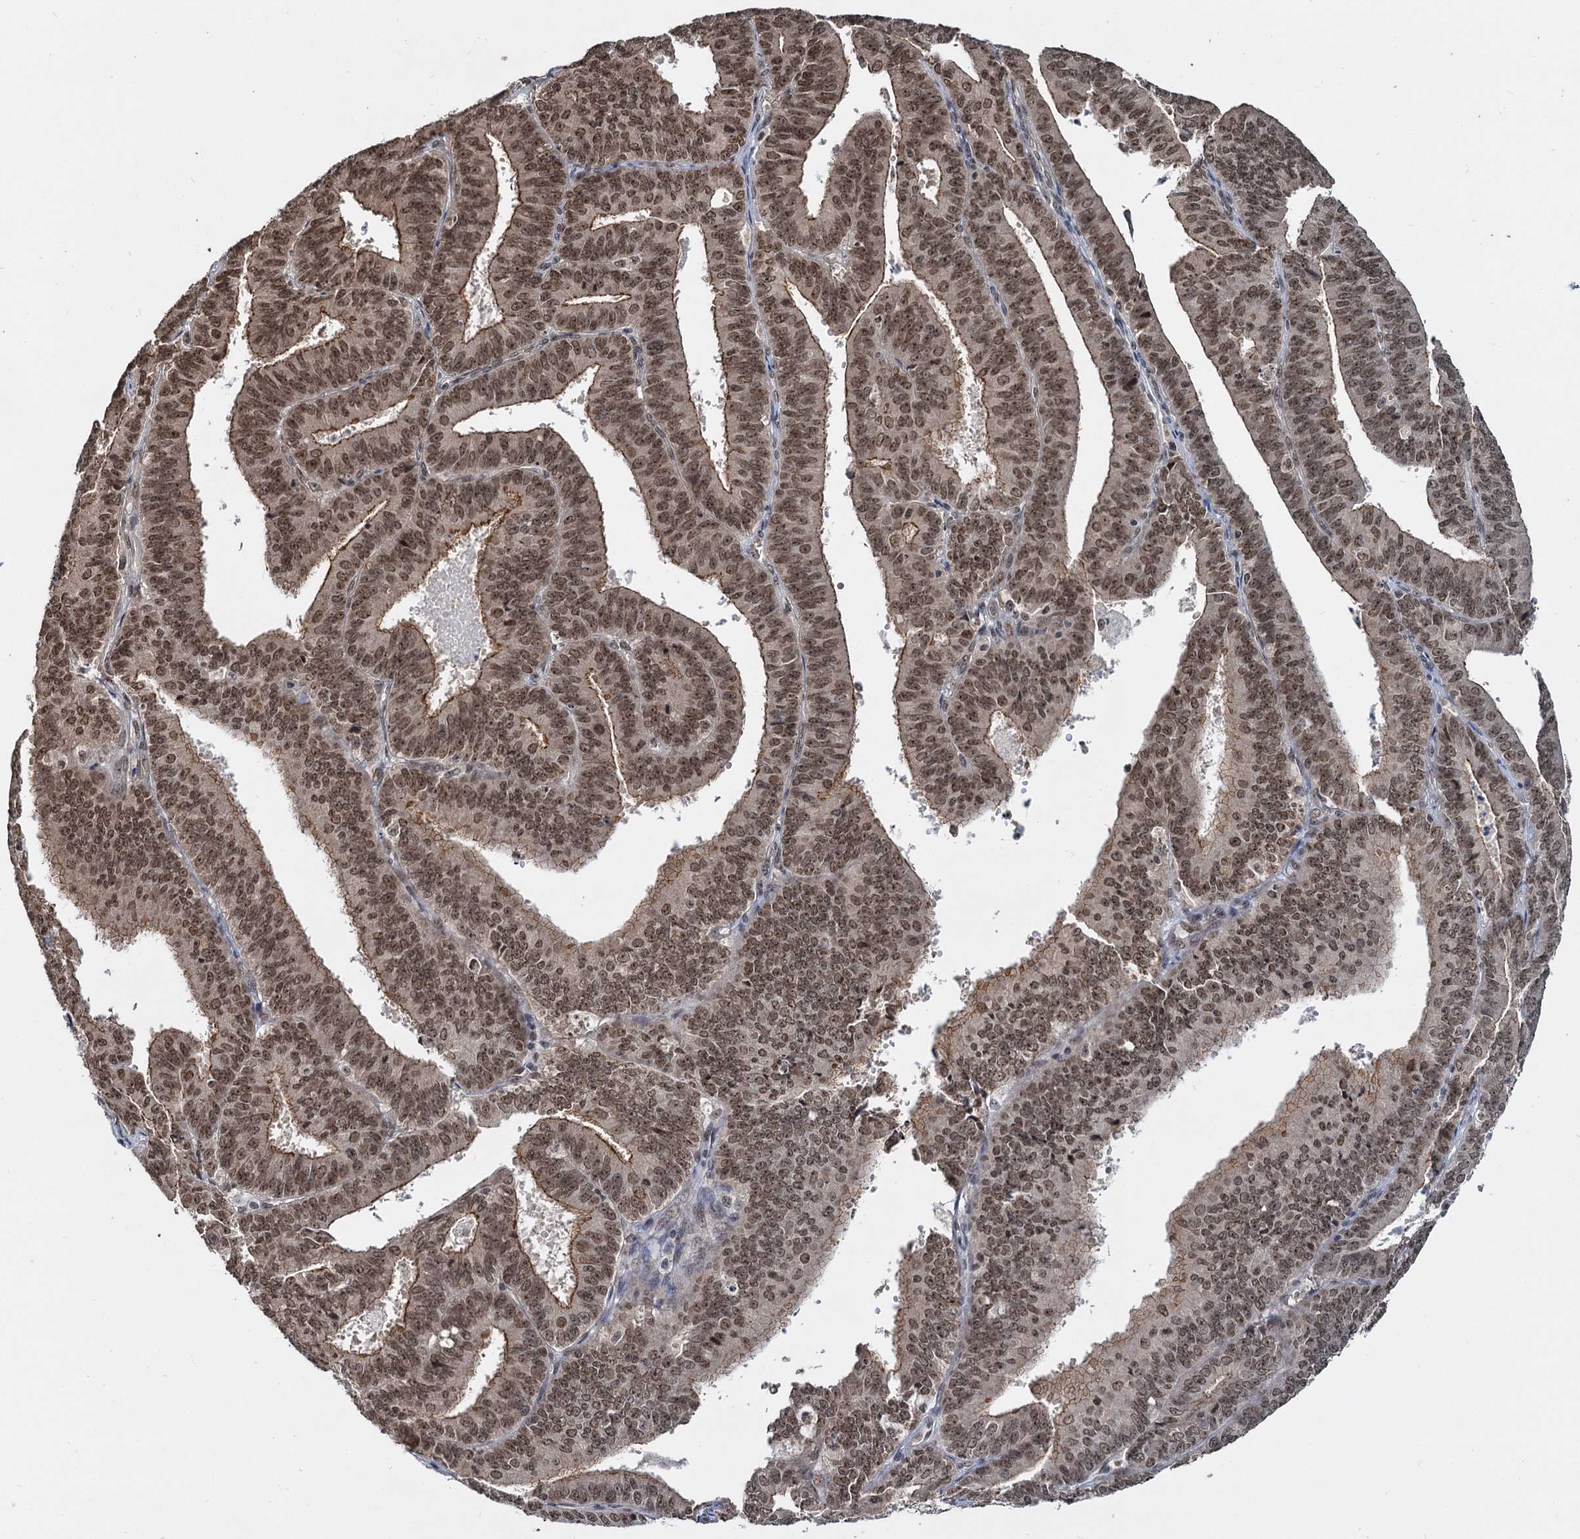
{"staining": {"intensity": "moderate", "quantity": ">75%", "location": "cytoplasmic/membranous,nuclear"}, "tissue": "endometrial cancer", "cell_type": "Tumor cells", "image_type": "cancer", "snomed": [{"axis": "morphology", "description": "Adenocarcinoma, NOS"}, {"axis": "topography", "description": "Endometrium"}], "caption": "Immunohistochemistry (IHC) histopathology image of neoplastic tissue: adenocarcinoma (endometrial) stained using immunohistochemistry exhibits medium levels of moderate protein expression localized specifically in the cytoplasmic/membranous and nuclear of tumor cells, appearing as a cytoplasmic/membranous and nuclear brown color.", "gene": "FAM216B", "patient": {"sex": "female", "age": 73}}